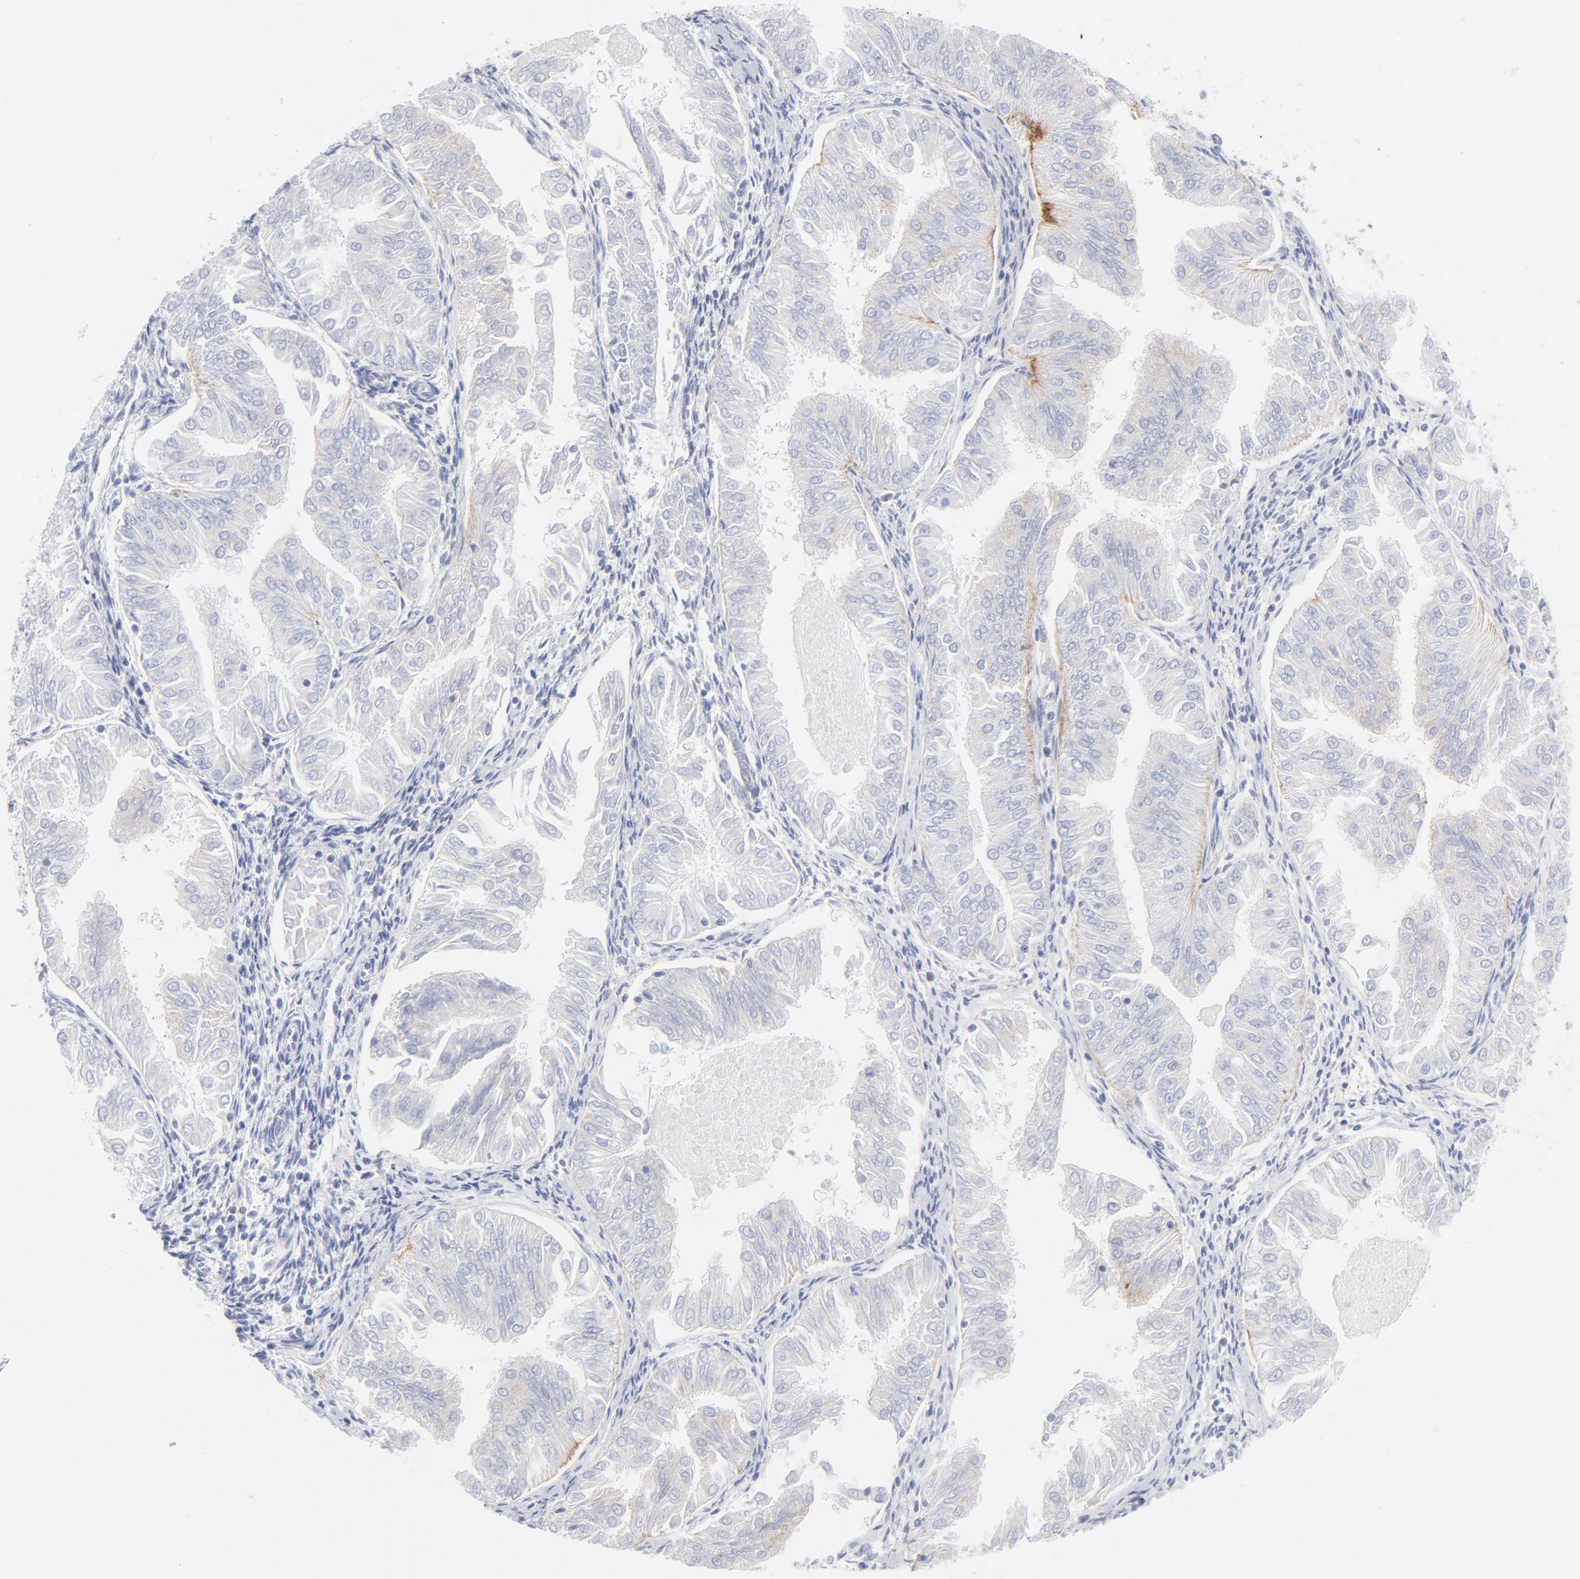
{"staining": {"intensity": "weak", "quantity": "<25%", "location": "cytoplasmic/membranous"}, "tissue": "endometrial cancer", "cell_type": "Tumor cells", "image_type": "cancer", "snomed": [{"axis": "morphology", "description": "Adenocarcinoma, NOS"}, {"axis": "topography", "description": "Endometrium"}], "caption": "Human endometrial adenocarcinoma stained for a protein using IHC demonstrates no positivity in tumor cells.", "gene": "BAP1", "patient": {"sex": "female", "age": 53}}